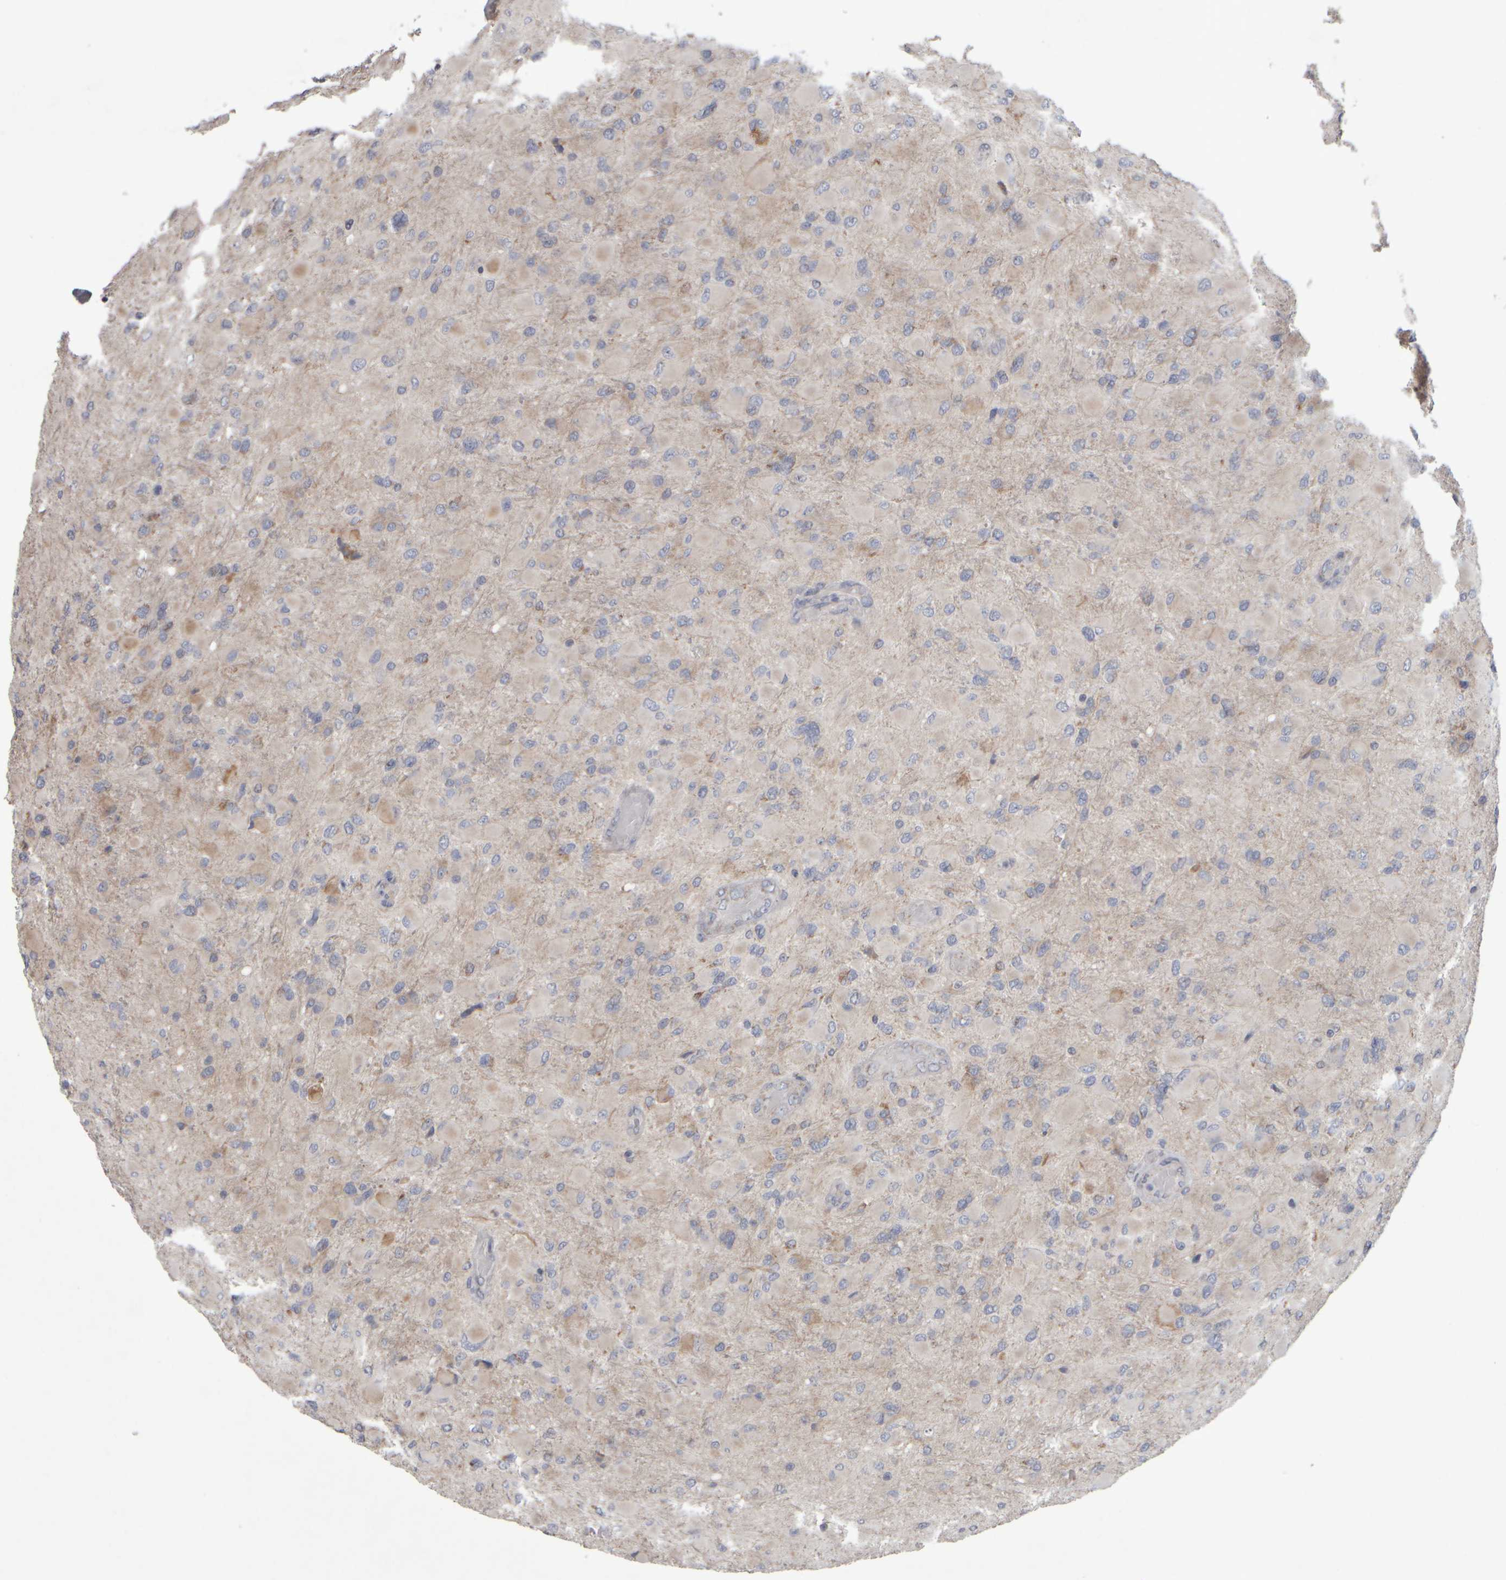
{"staining": {"intensity": "weak", "quantity": "<25%", "location": "cytoplasmic/membranous"}, "tissue": "glioma", "cell_type": "Tumor cells", "image_type": "cancer", "snomed": [{"axis": "morphology", "description": "Glioma, malignant, High grade"}, {"axis": "topography", "description": "Cerebral cortex"}], "caption": "IHC image of glioma stained for a protein (brown), which exhibits no expression in tumor cells.", "gene": "SCO1", "patient": {"sex": "female", "age": 36}}